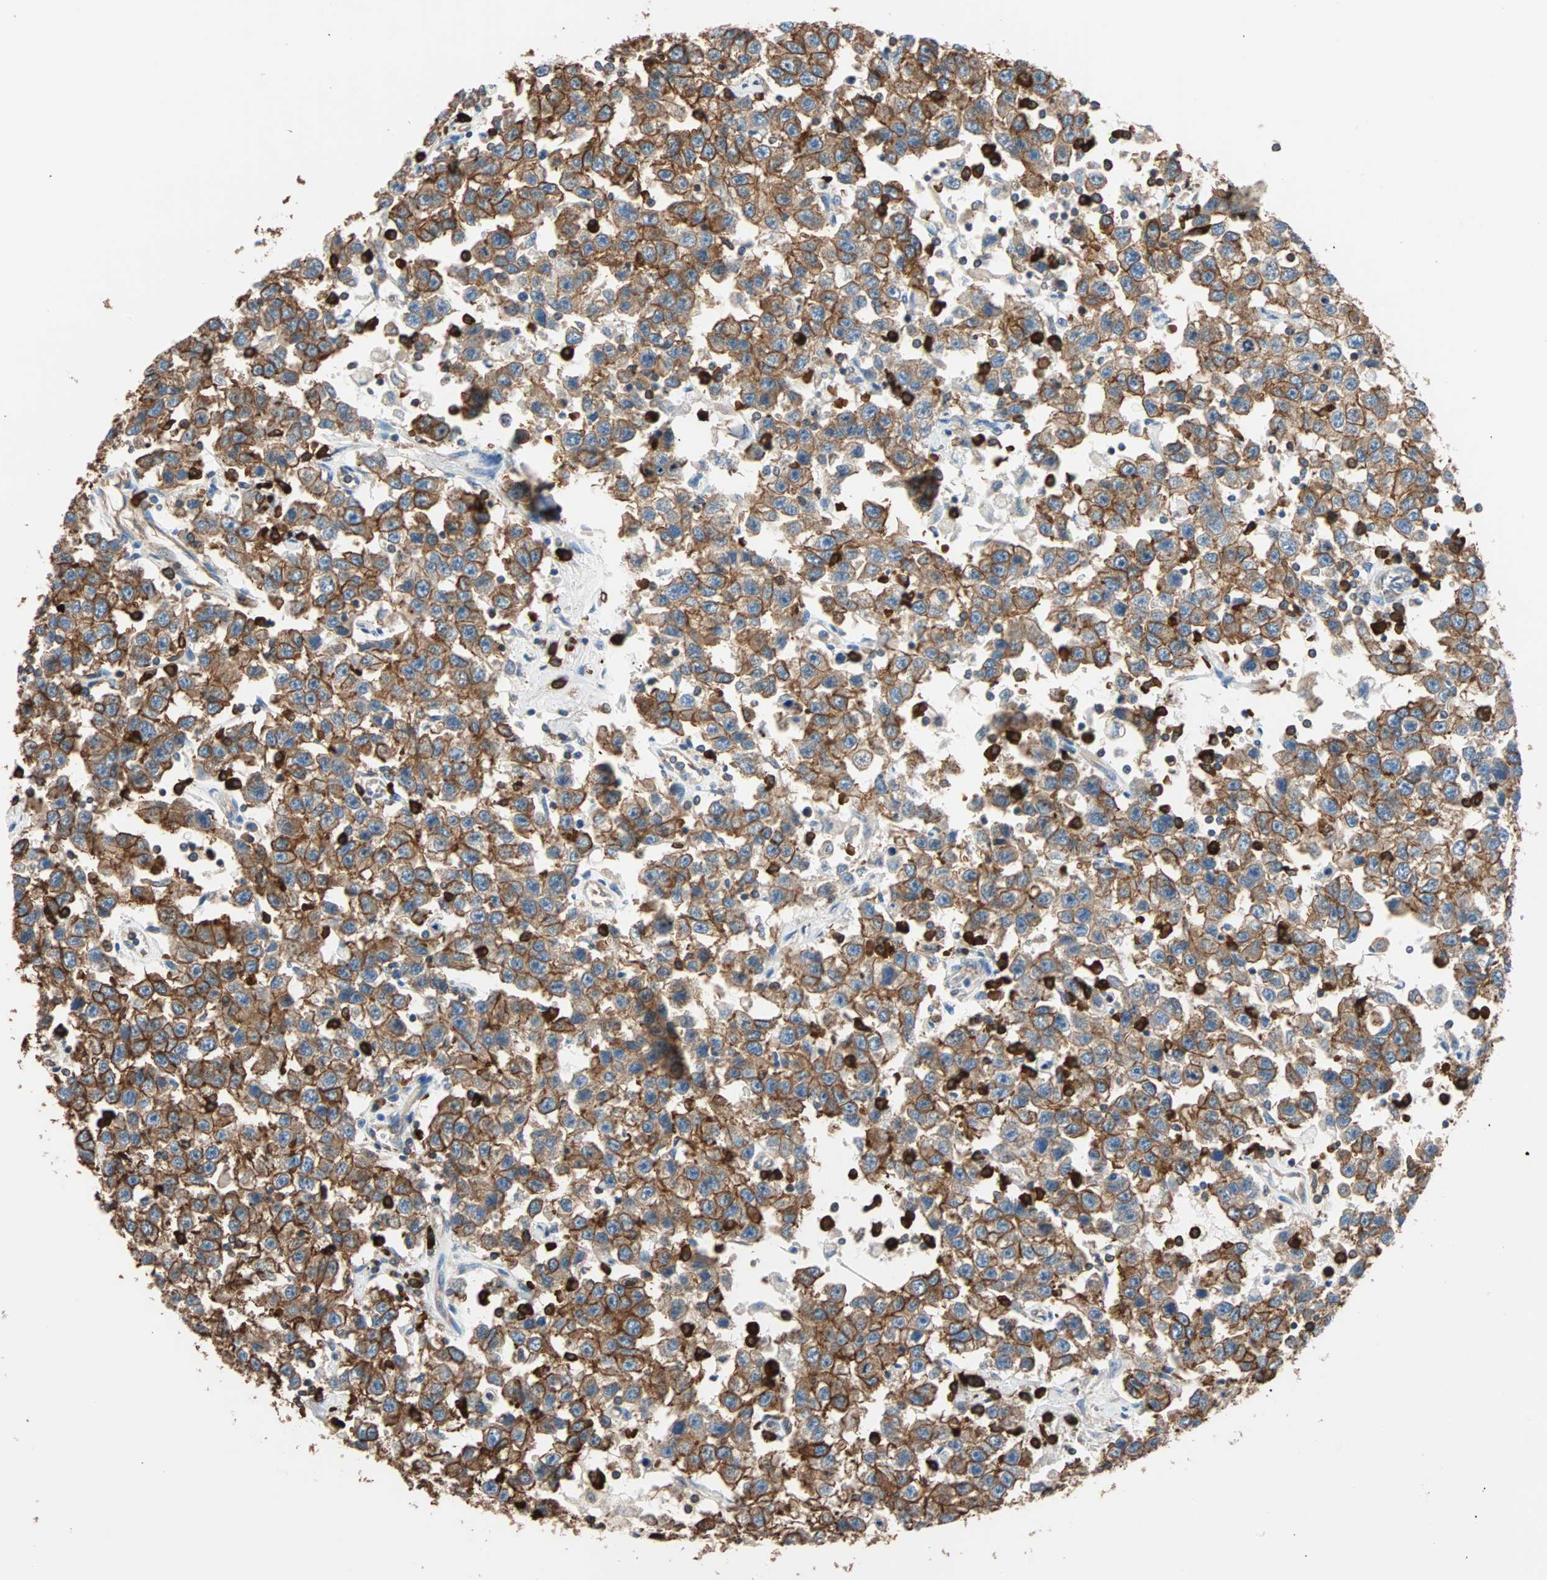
{"staining": {"intensity": "strong", "quantity": ">75%", "location": "cytoplasmic/membranous"}, "tissue": "testis cancer", "cell_type": "Tumor cells", "image_type": "cancer", "snomed": [{"axis": "morphology", "description": "Seminoma, NOS"}, {"axis": "topography", "description": "Testis"}], "caption": "Testis seminoma stained with a brown dye reveals strong cytoplasmic/membranous positive expression in approximately >75% of tumor cells.", "gene": "EEF2", "patient": {"sex": "male", "age": 41}}